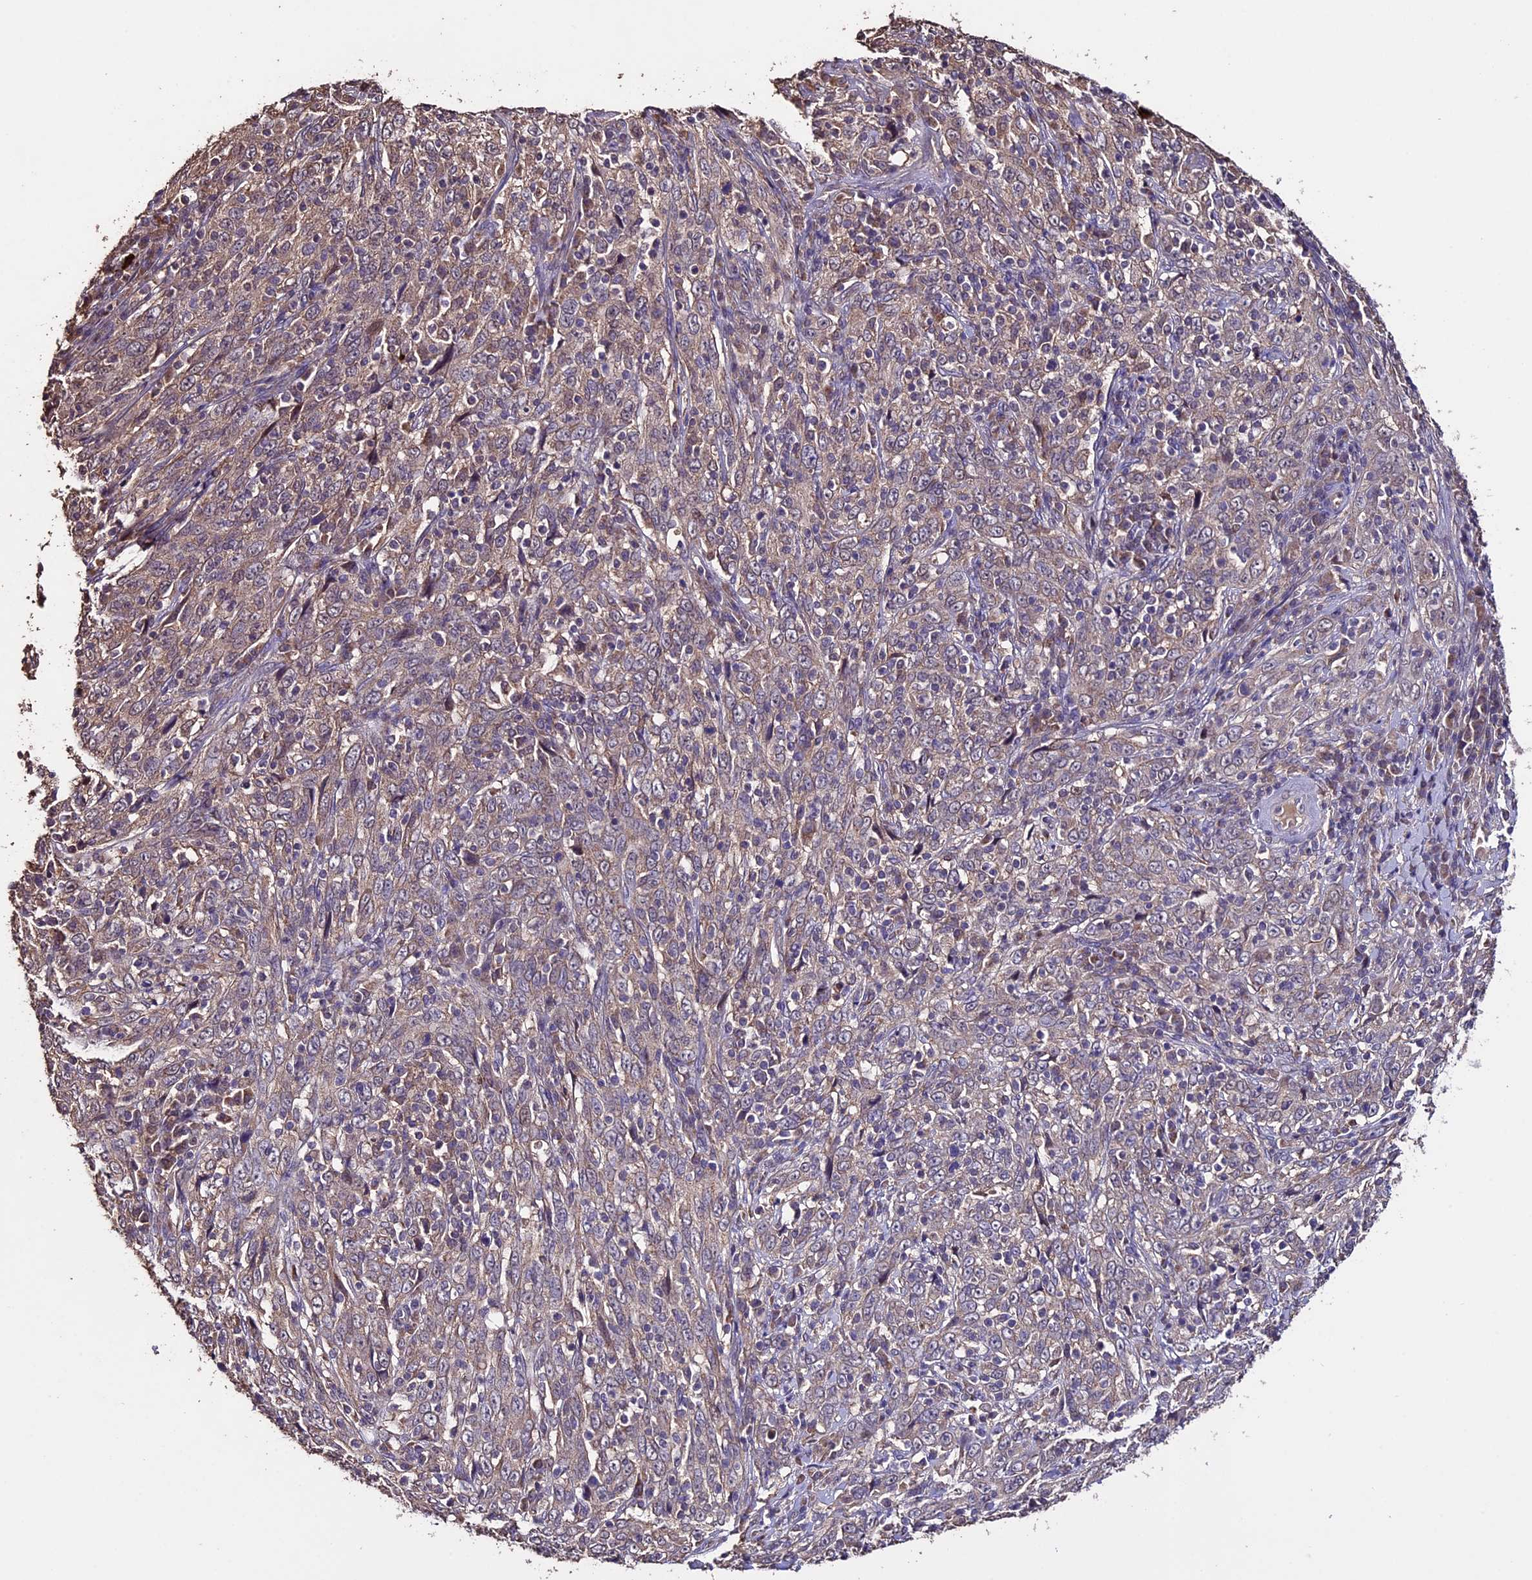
{"staining": {"intensity": "weak", "quantity": "25%-75%", "location": "cytoplasmic/membranous"}, "tissue": "cervical cancer", "cell_type": "Tumor cells", "image_type": "cancer", "snomed": [{"axis": "morphology", "description": "Squamous cell carcinoma, NOS"}, {"axis": "topography", "description": "Cervix"}], "caption": "Cervical cancer stained with a brown dye demonstrates weak cytoplasmic/membranous positive positivity in approximately 25%-75% of tumor cells.", "gene": "DIS3L", "patient": {"sex": "female", "age": 46}}